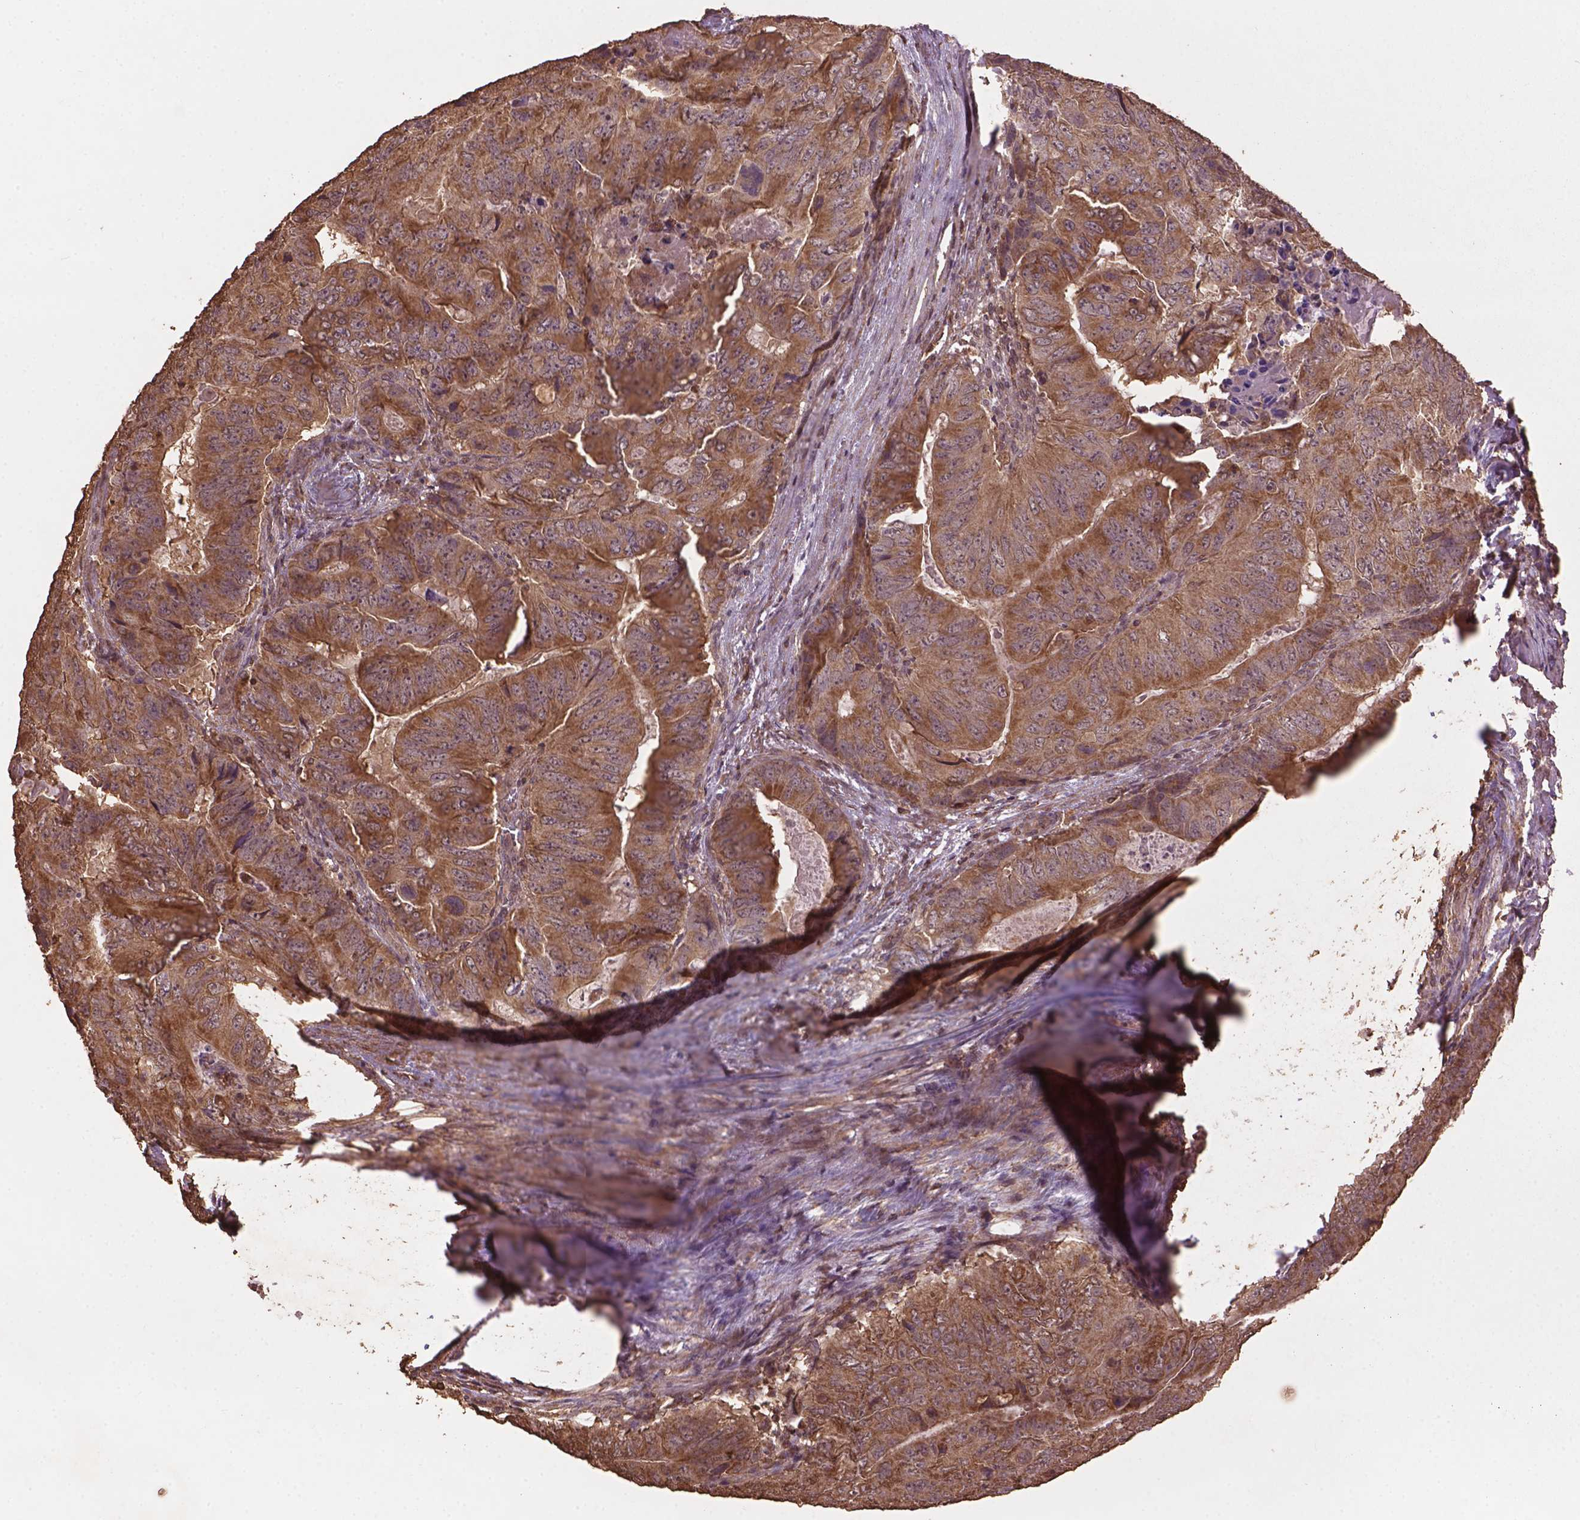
{"staining": {"intensity": "weak", "quantity": ">75%", "location": "cytoplasmic/membranous"}, "tissue": "colorectal cancer", "cell_type": "Tumor cells", "image_type": "cancer", "snomed": [{"axis": "morphology", "description": "Adenocarcinoma, NOS"}, {"axis": "topography", "description": "Colon"}], "caption": "Immunohistochemistry image of neoplastic tissue: human colorectal cancer stained using immunohistochemistry displays low levels of weak protein expression localized specifically in the cytoplasmic/membranous of tumor cells, appearing as a cytoplasmic/membranous brown color.", "gene": "BABAM1", "patient": {"sex": "male", "age": 79}}